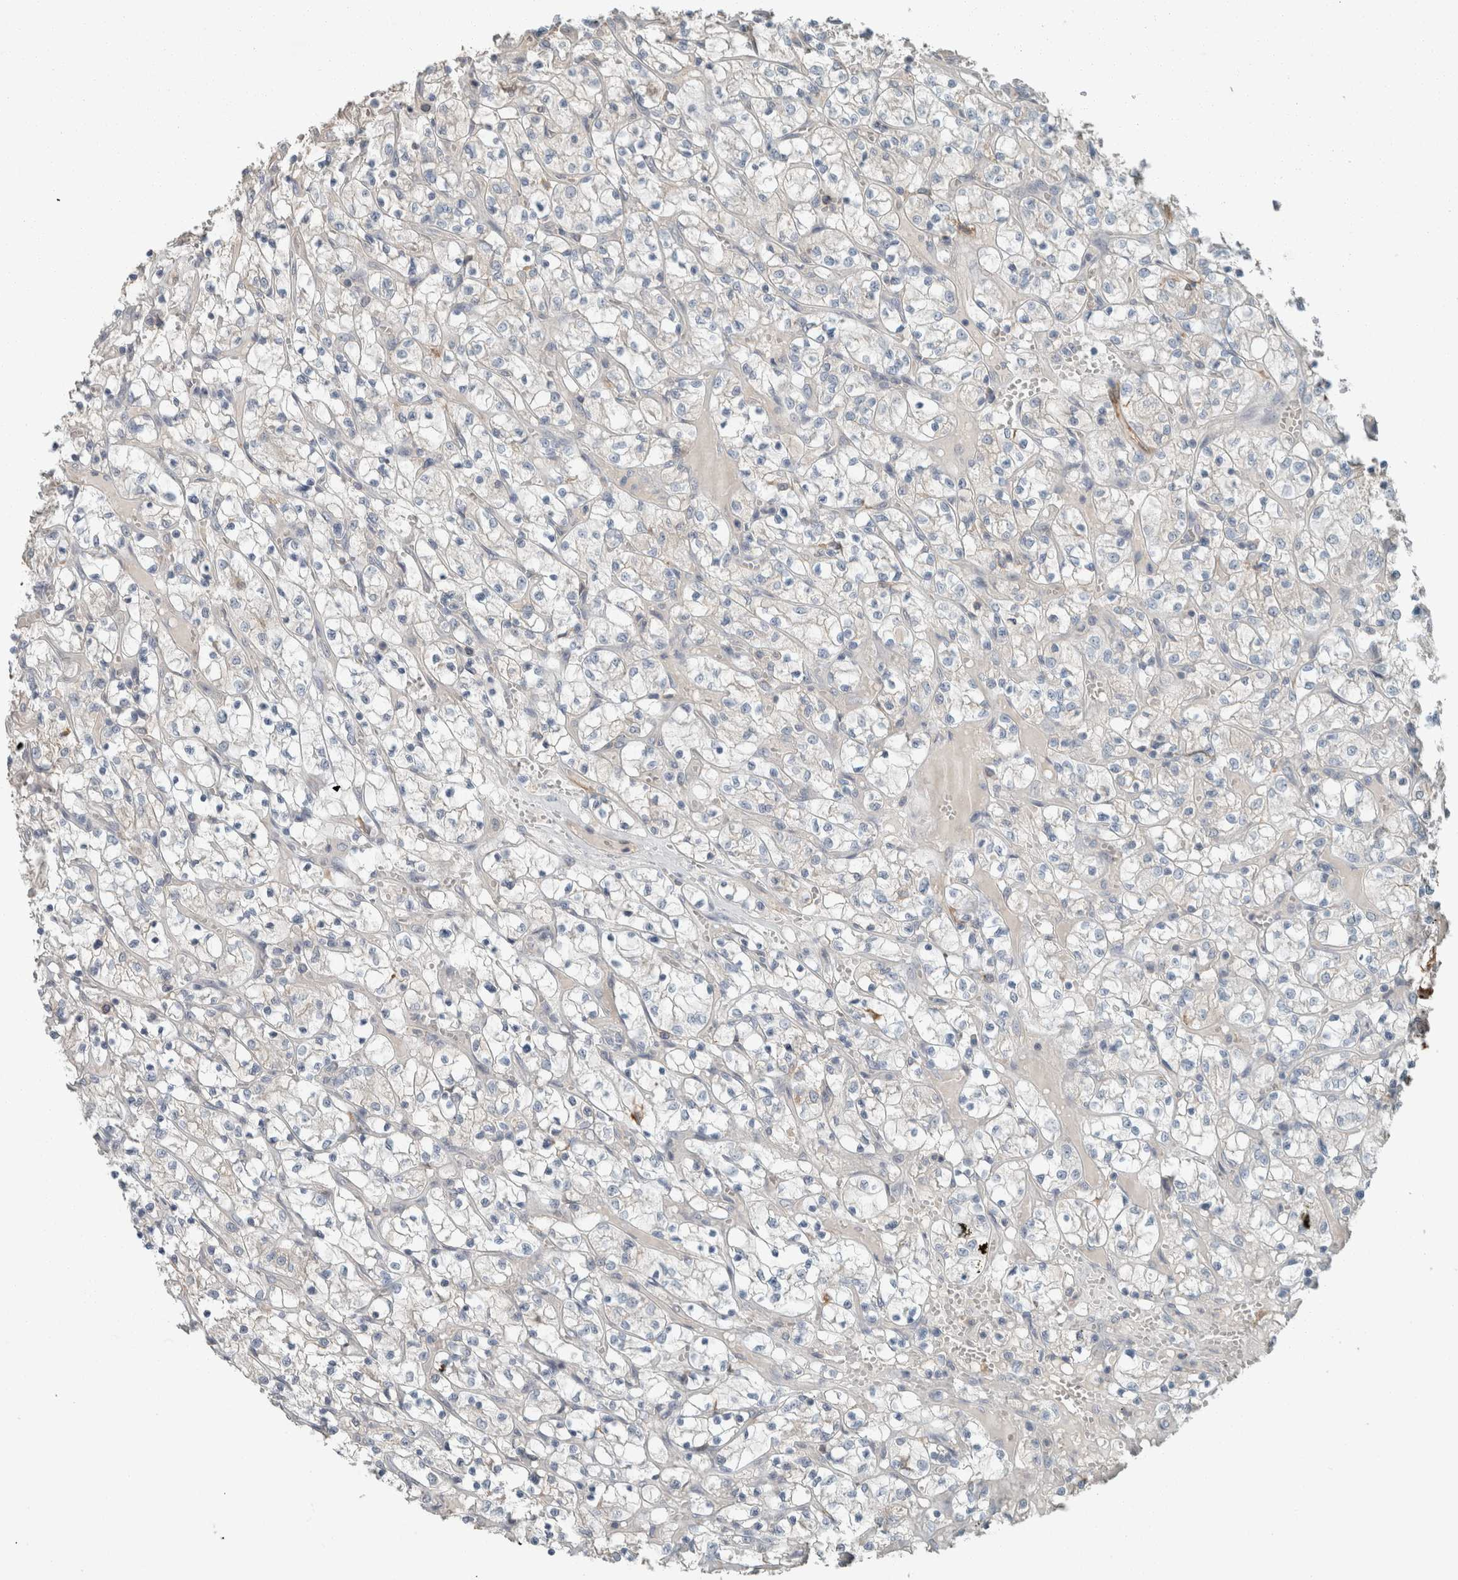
{"staining": {"intensity": "negative", "quantity": "none", "location": "none"}, "tissue": "renal cancer", "cell_type": "Tumor cells", "image_type": "cancer", "snomed": [{"axis": "morphology", "description": "Adenocarcinoma, NOS"}, {"axis": "topography", "description": "Kidney"}], "caption": "Immunohistochemical staining of human renal cancer (adenocarcinoma) exhibits no significant expression in tumor cells. (Immunohistochemistry, brightfield microscopy, high magnification).", "gene": "SCIN", "patient": {"sex": "female", "age": 69}}